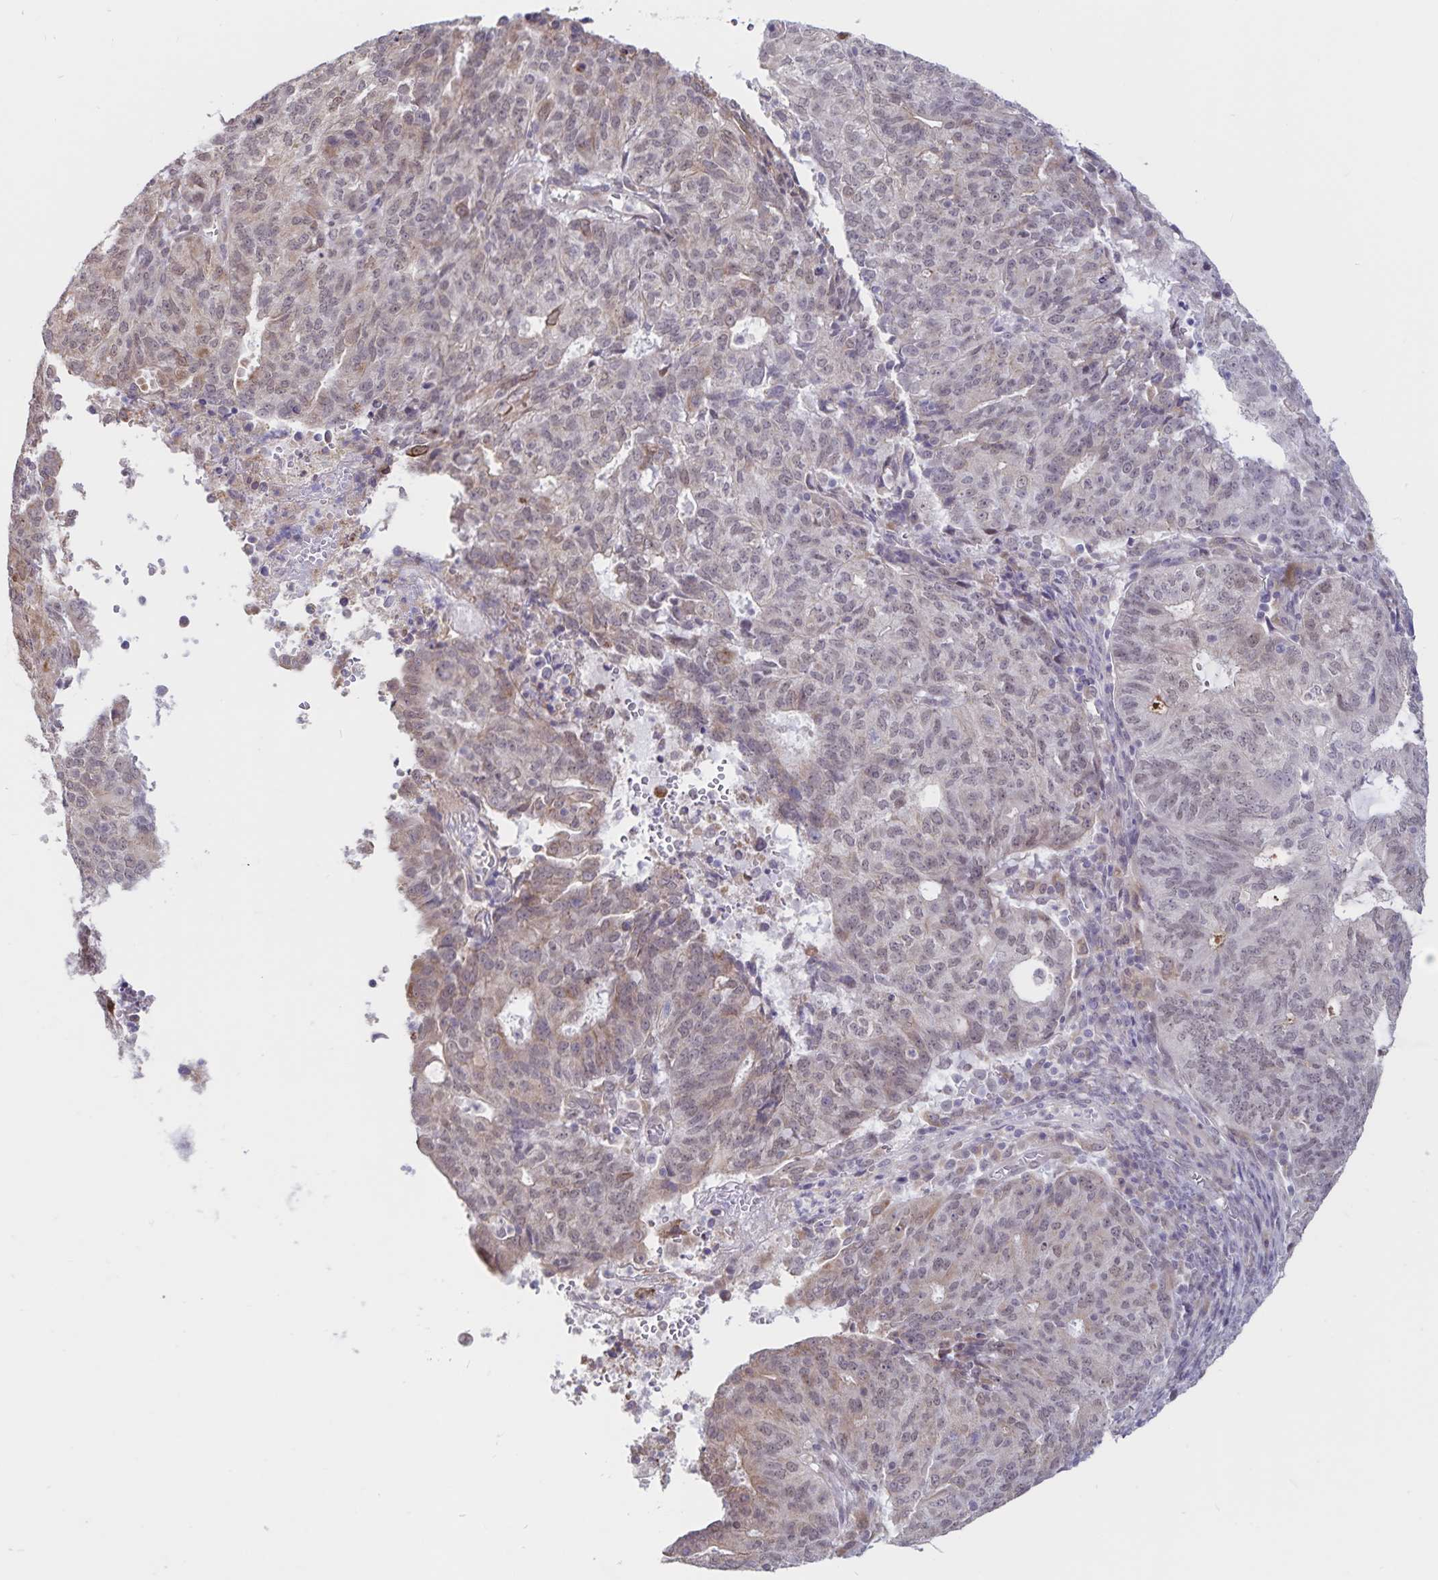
{"staining": {"intensity": "weak", "quantity": "<25%", "location": "cytoplasmic/membranous"}, "tissue": "endometrial cancer", "cell_type": "Tumor cells", "image_type": "cancer", "snomed": [{"axis": "morphology", "description": "Adenocarcinoma, NOS"}, {"axis": "topography", "description": "Endometrium"}], "caption": "DAB immunohistochemical staining of endometrial adenocarcinoma exhibits no significant positivity in tumor cells.", "gene": "ATP2A2", "patient": {"sex": "female", "age": 82}}